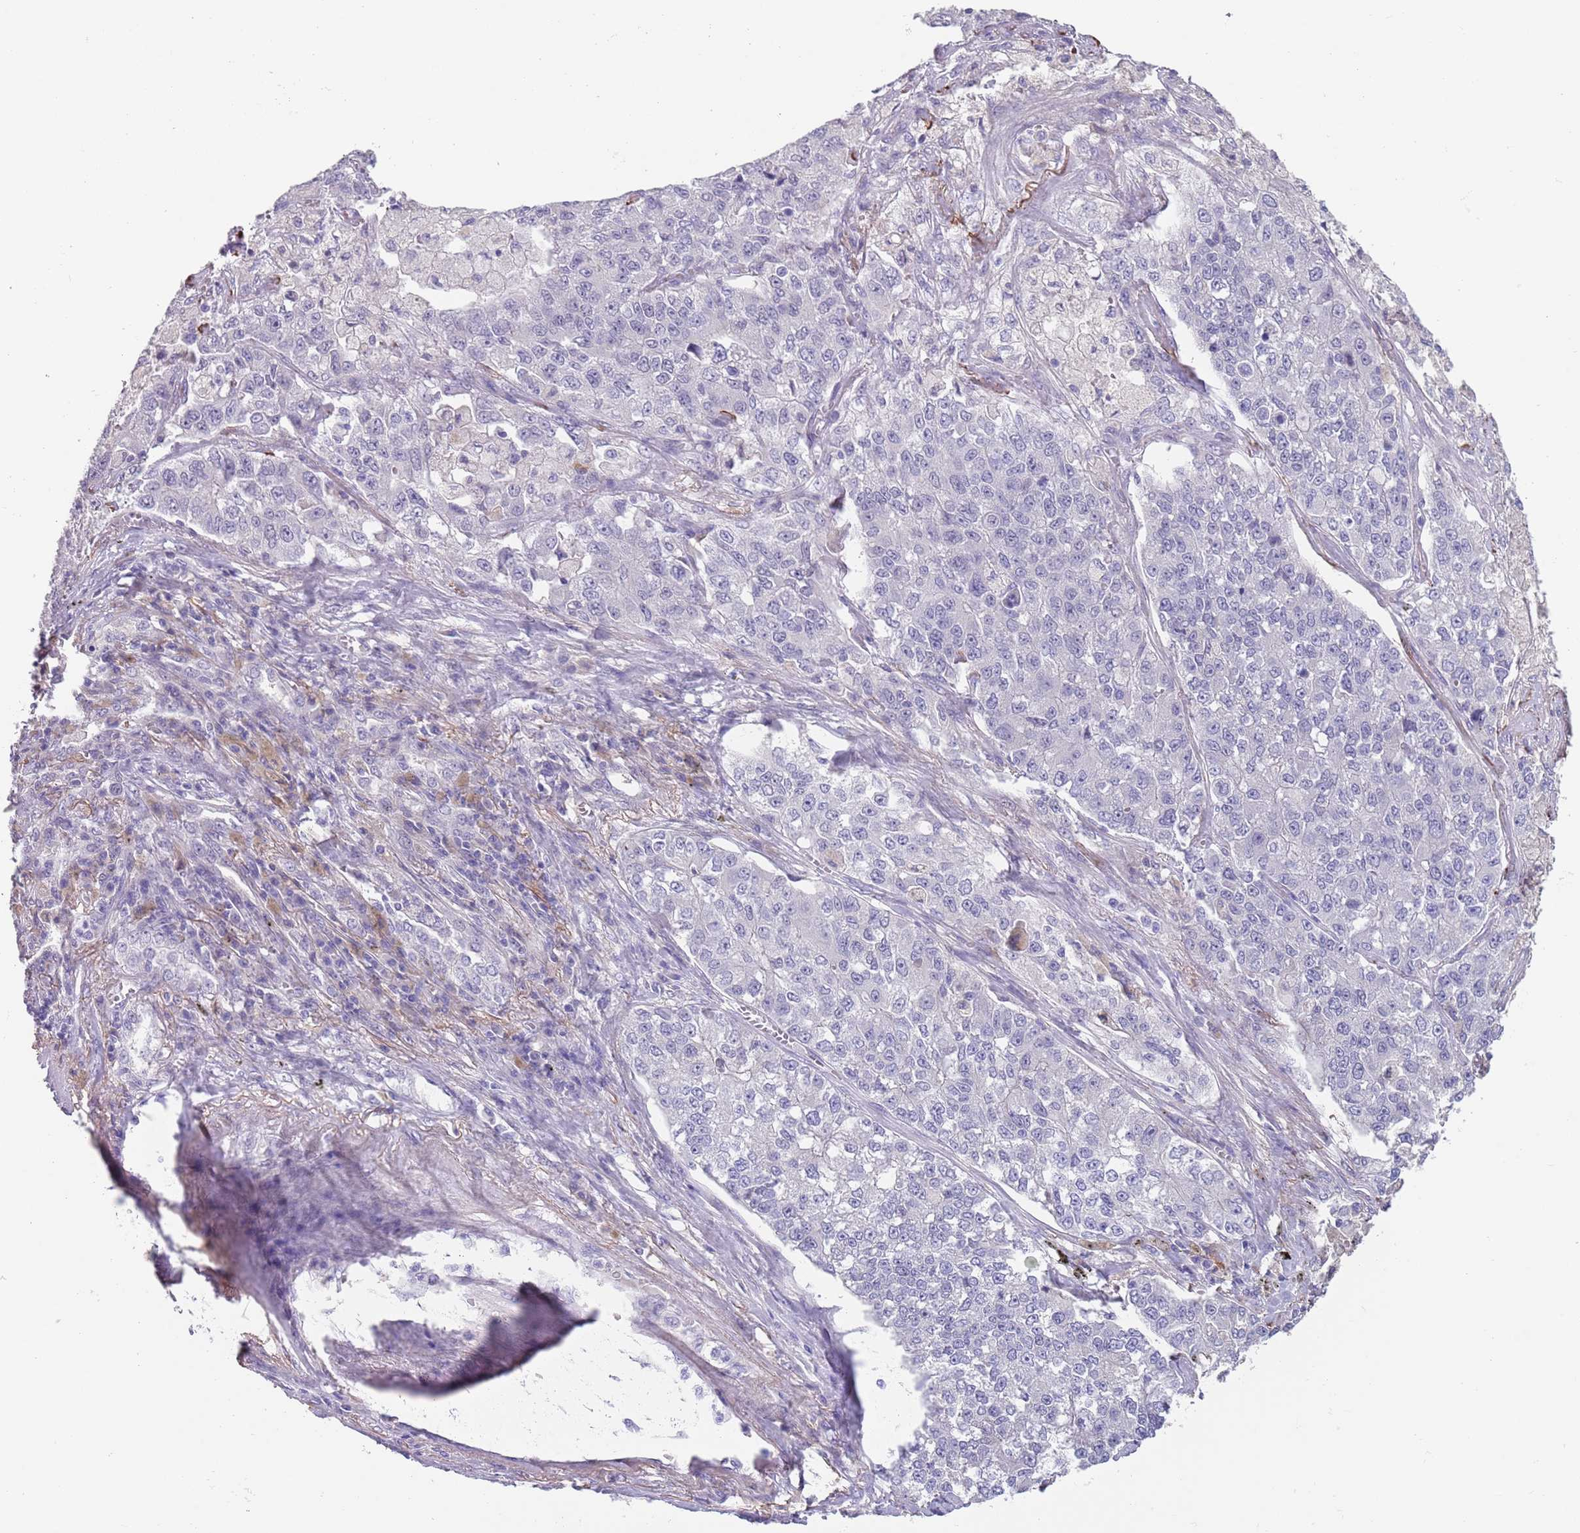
{"staining": {"intensity": "negative", "quantity": "none", "location": "none"}, "tissue": "lung cancer", "cell_type": "Tumor cells", "image_type": "cancer", "snomed": [{"axis": "morphology", "description": "Adenocarcinoma, NOS"}, {"axis": "topography", "description": "Lung"}], "caption": "There is no significant expression in tumor cells of lung cancer.", "gene": "RNF169", "patient": {"sex": "male", "age": 49}}